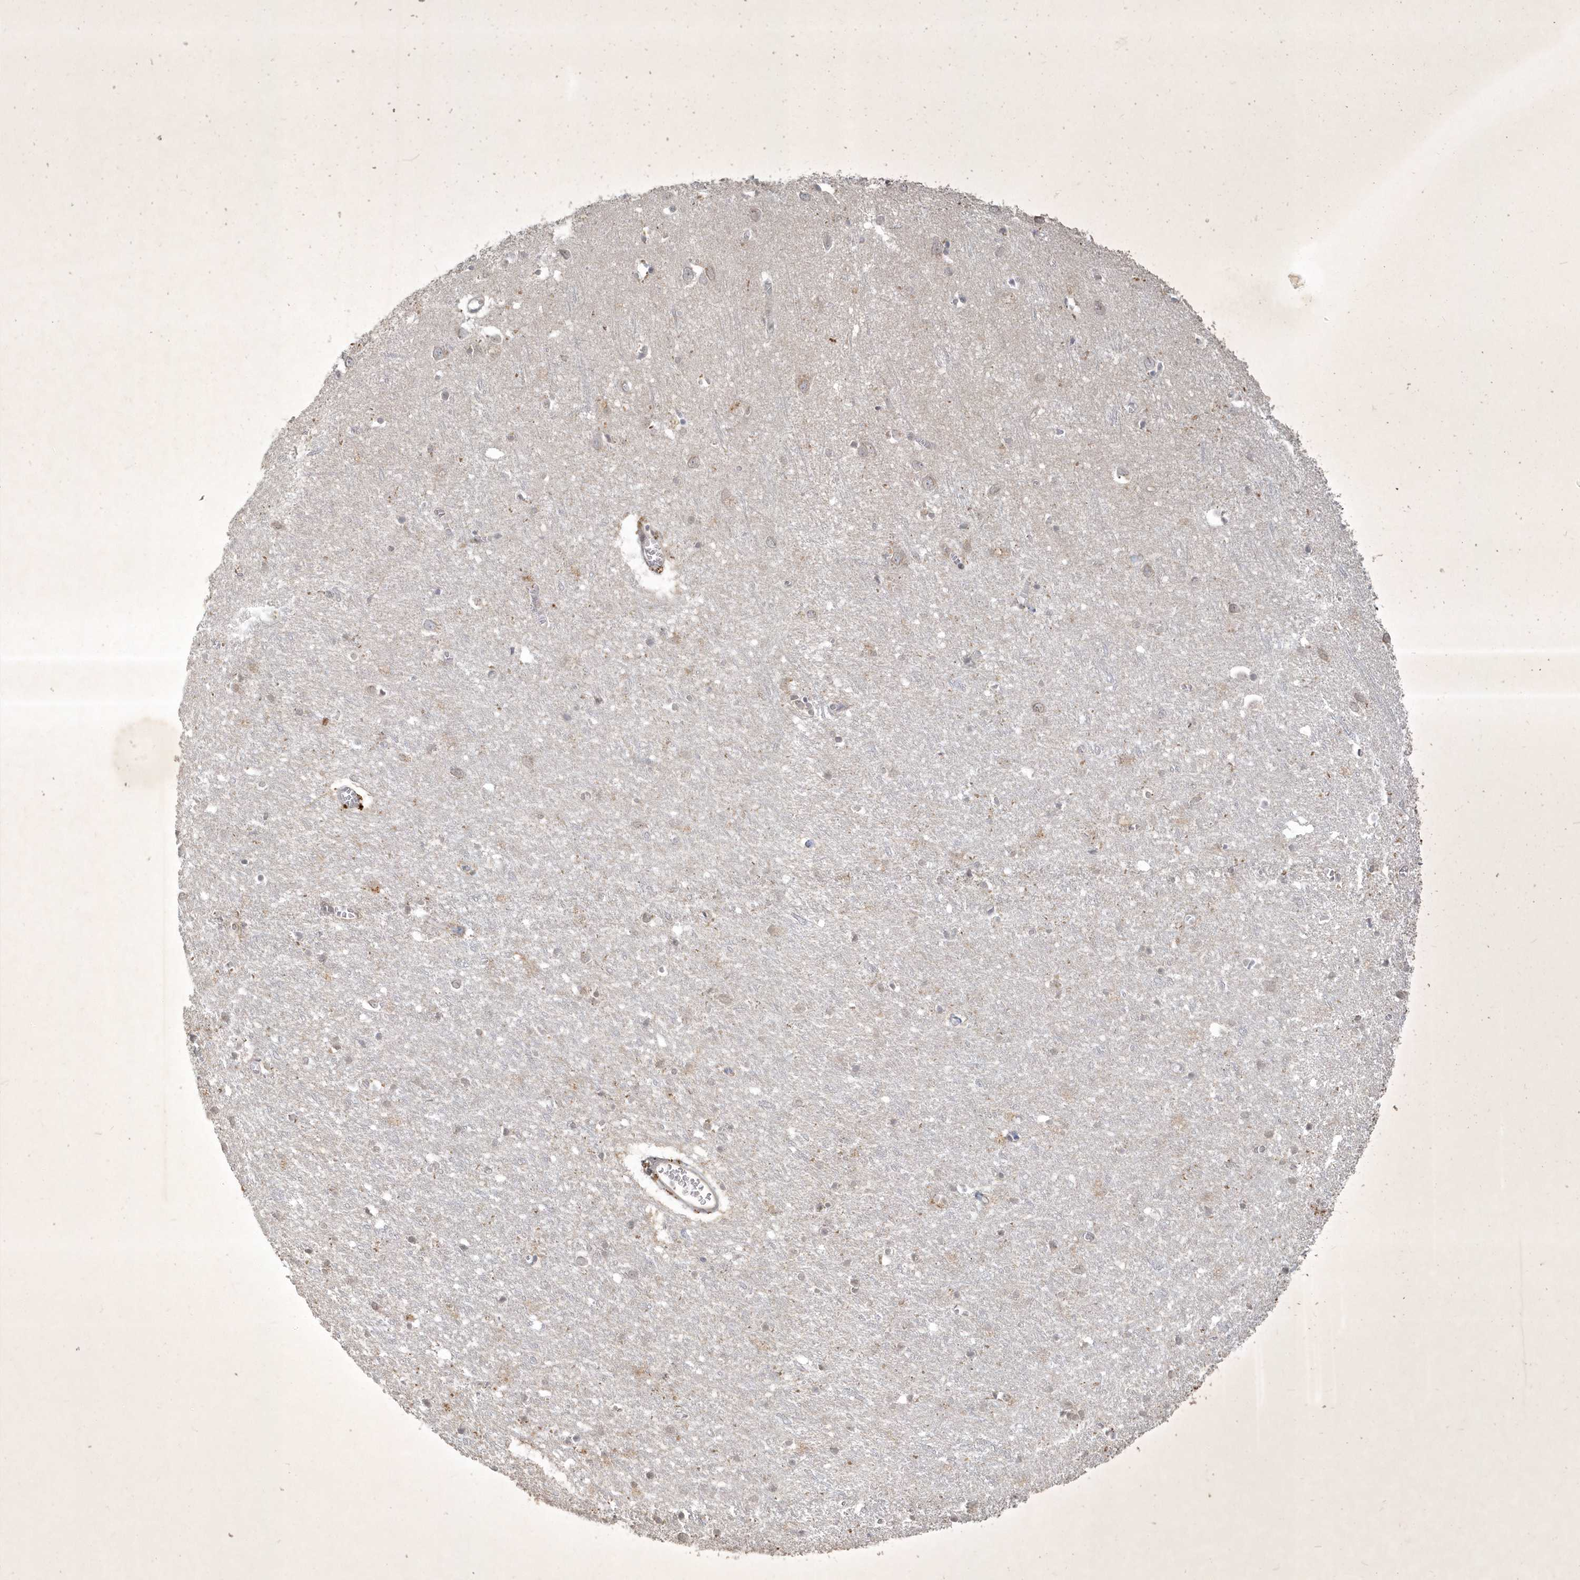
{"staining": {"intensity": "negative", "quantity": "none", "location": "none"}, "tissue": "cerebral cortex", "cell_type": "Endothelial cells", "image_type": "normal", "snomed": [{"axis": "morphology", "description": "Normal tissue, NOS"}, {"axis": "topography", "description": "Cerebral cortex"}], "caption": "The micrograph exhibits no staining of endothelial cells in benign cerebral cortex.", "gene": "BOD1L2", "patient": {"sex": "female", "age": 64}}